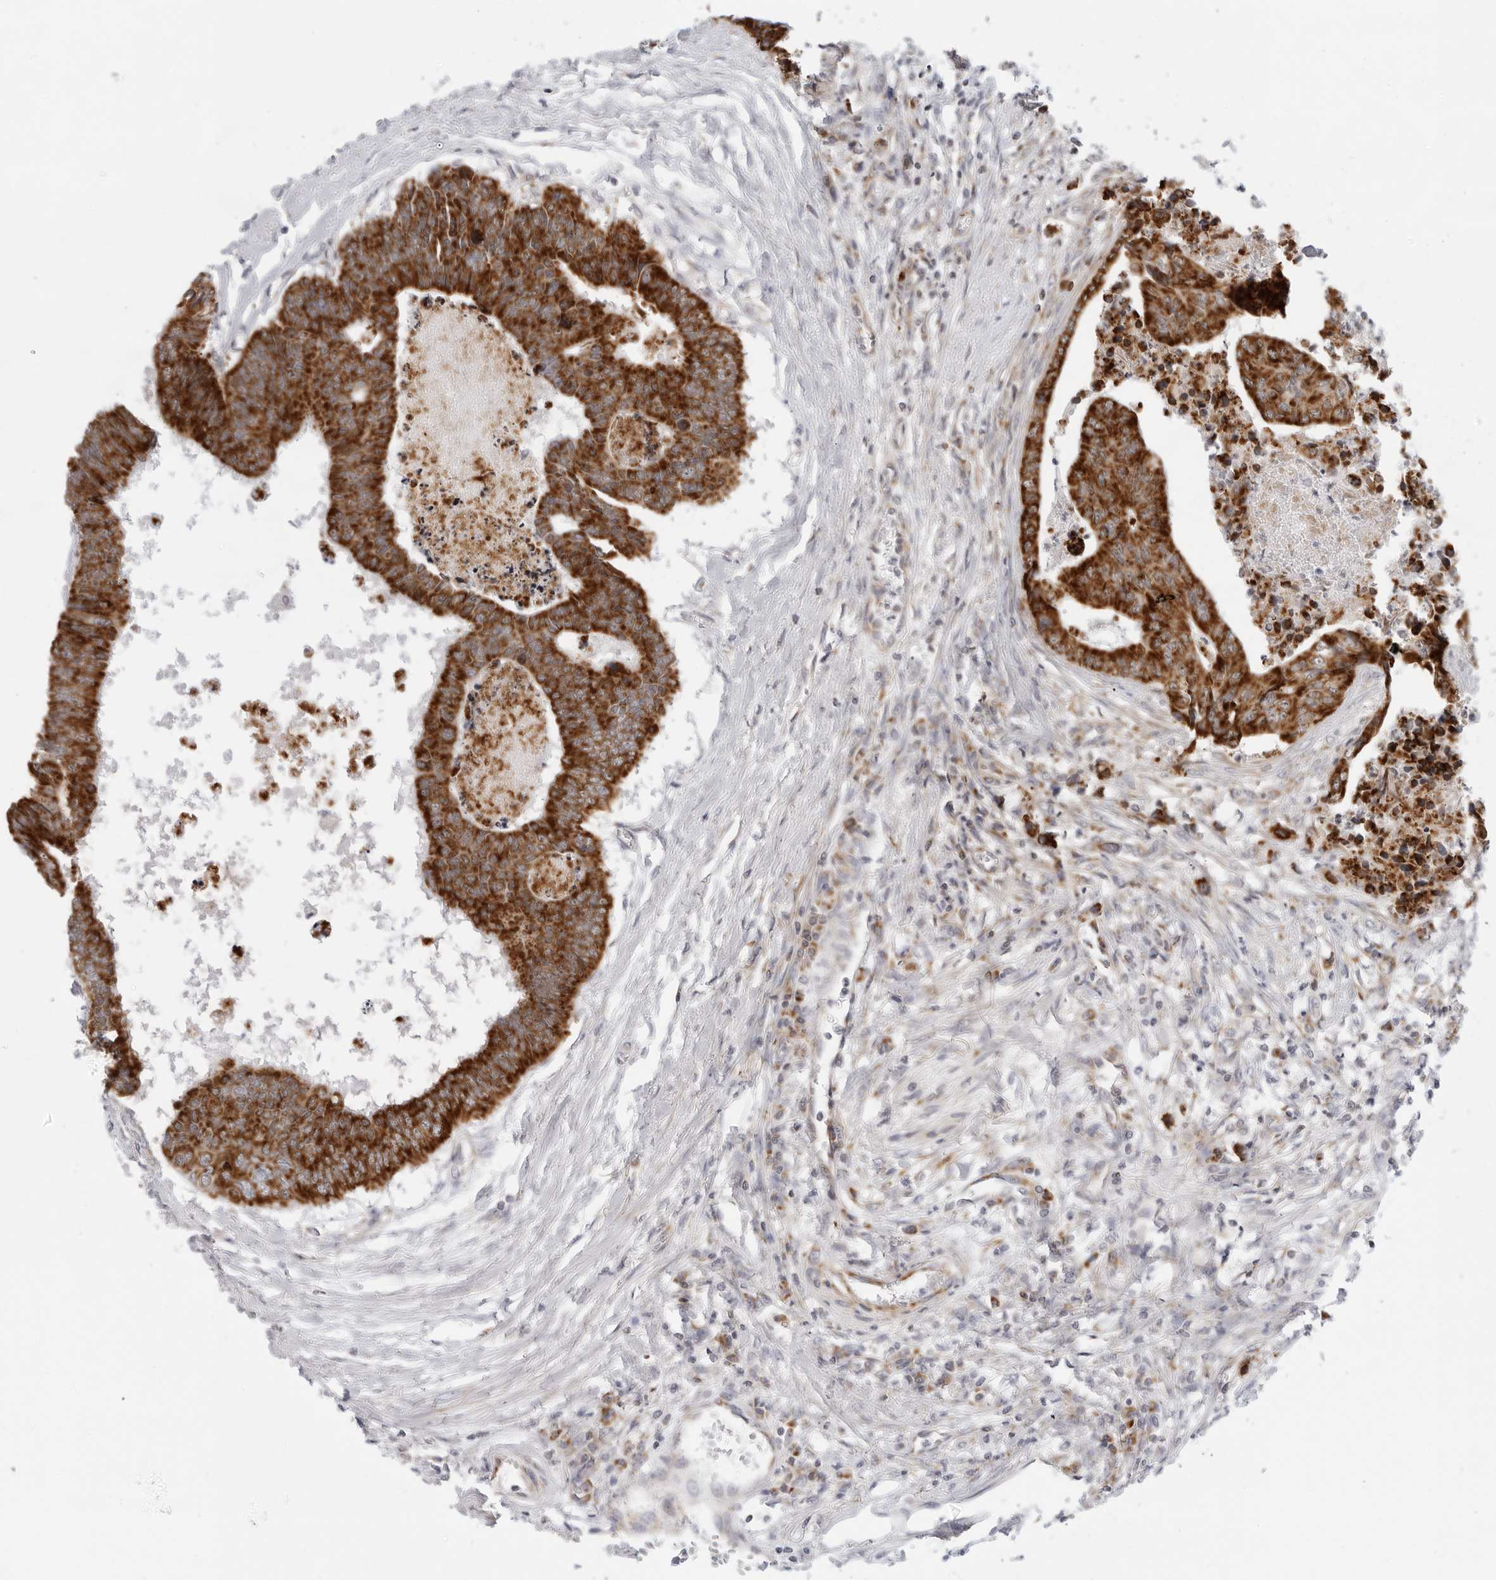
{"staining": {"intensity": "strong", "quantity": ">75%", "location": "cytoplasmic/membranous"}, "tissue": "colorectal cancer", "cell_type": "Tumor cells", "image_type": "cancer", "snomed": [{"axis": "morphology", "description": "Adenocarcinoma, NOS"}, {"axis": "topography", "description": "Rectum"}], "caption": "Colorectal cancer (adenocarcinoma) was stained to show a protein in brown. There is high levels of strong cytoplasmic/membranous expression in approximately >75% of tumor cells.", "gene": "CIART", "patient": {"sex": "male", "age": 84}}